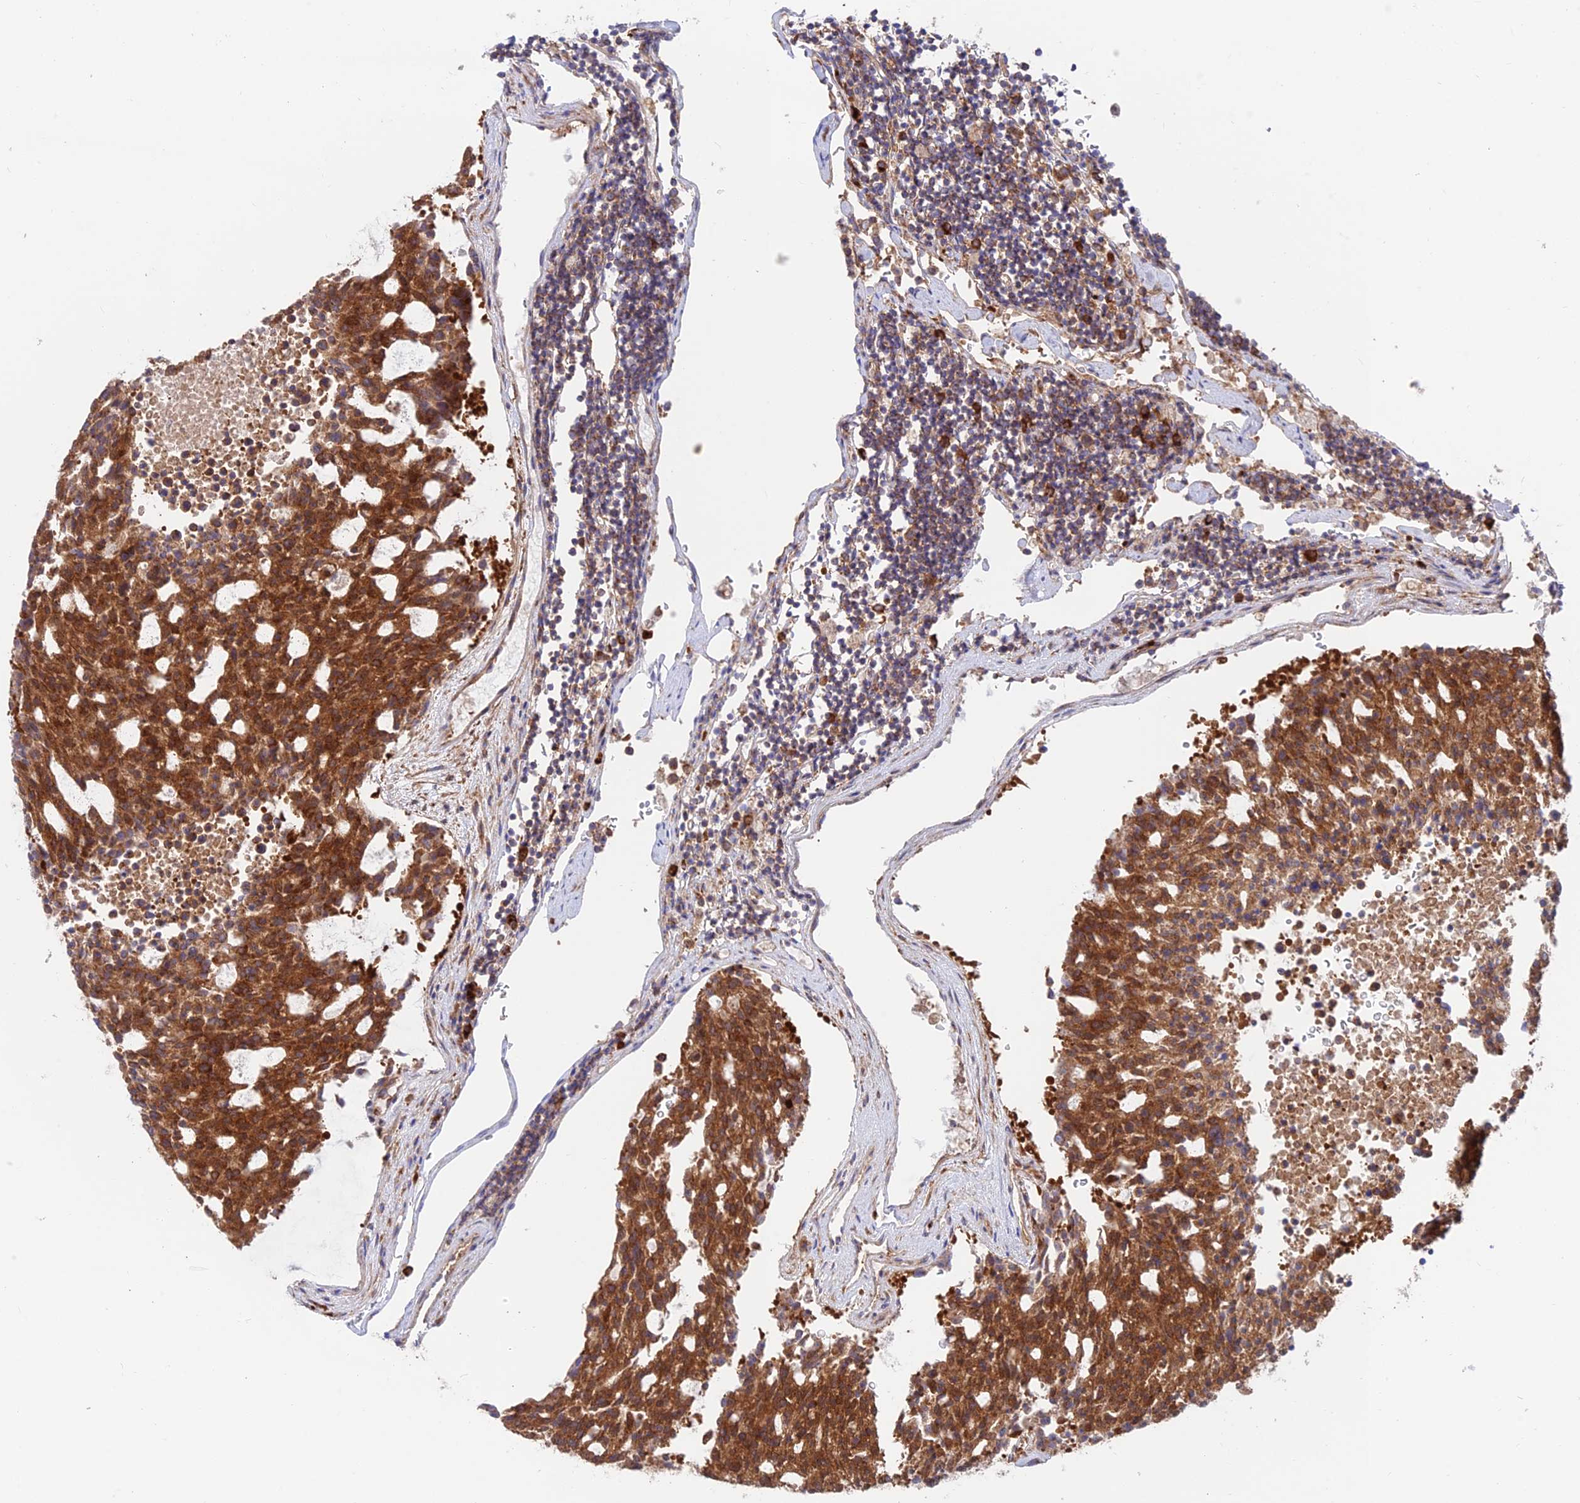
{"staining": {"intensity": "strong", "quantity": ">75%", "location": "cytoplasmic/membranous"}, "tissue": "carcinoid", "cell_type": "Tumor cells", "image_type": "cancer", "snomed": [{"axis": "morphology", "description": "Carcinoid, malignant, NOS"}, {"axis": "topography", "description": "Pancreas"}], "caption": "Malignant carcinoid tissue reveals strong cytoplasmic/membranous positivity in approximately >75% of tumor cells", "gene": "GOLGA3", "patient": {"sex": "female", "age": 54}}